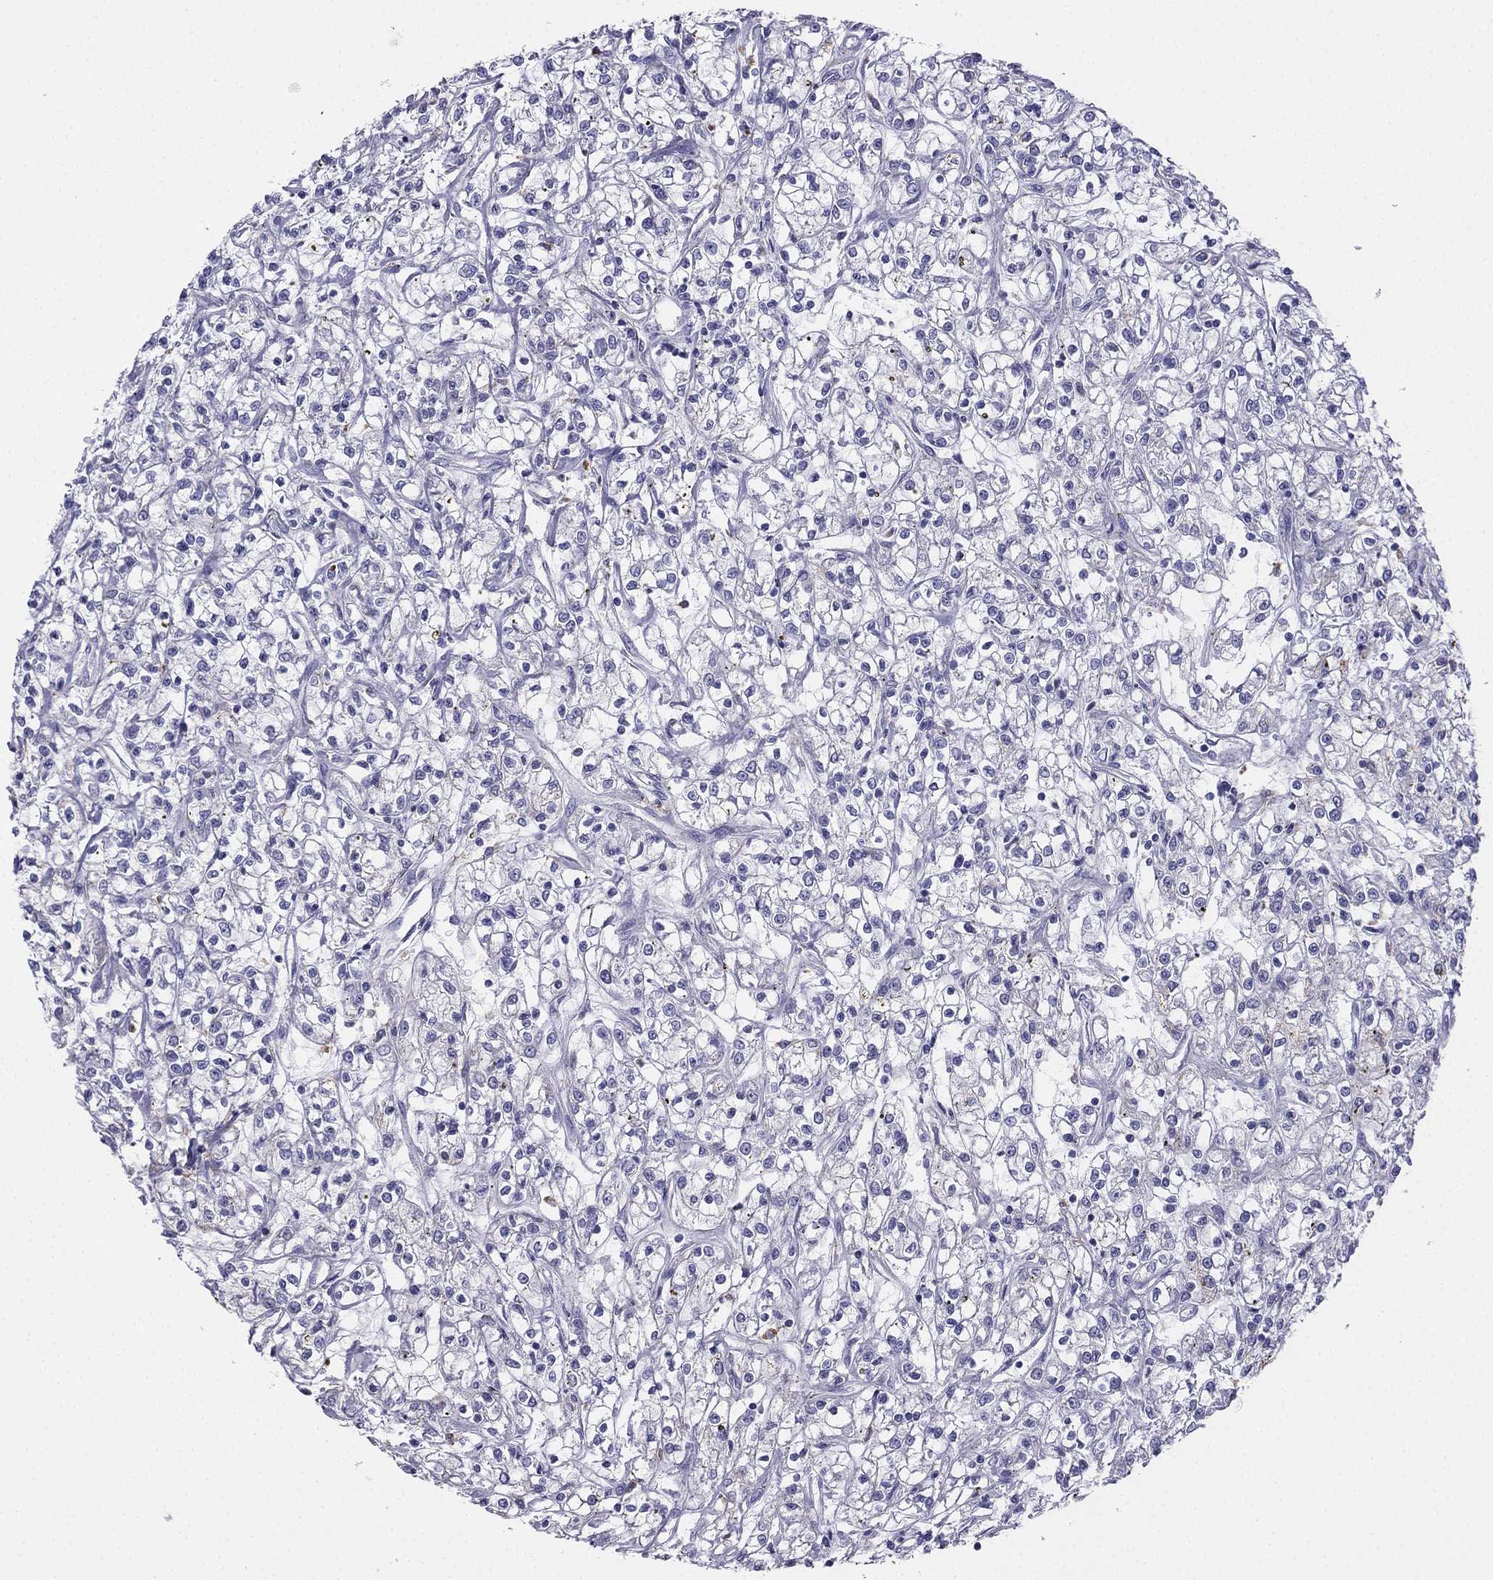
{"staining": {"intensity": "negative", "quantity": "none", "location": "none"}, "tissue": "renal cancer", "cell_type": "Tumor cells", "image_type": "cancer", "snomed": [{"axis": "morphology", "description": "Adenocarcinoma, NOS"}, {"axis": "topography", "description": "Kidney"}], "caption": "This is a histopathology image of immunohistochemistry (IHC) staining of renal adenocarcinoma, which shows no positivity in tumor cells.", "gene": "ALOXE3", "patient": {"sex": "female", "age": 59}}